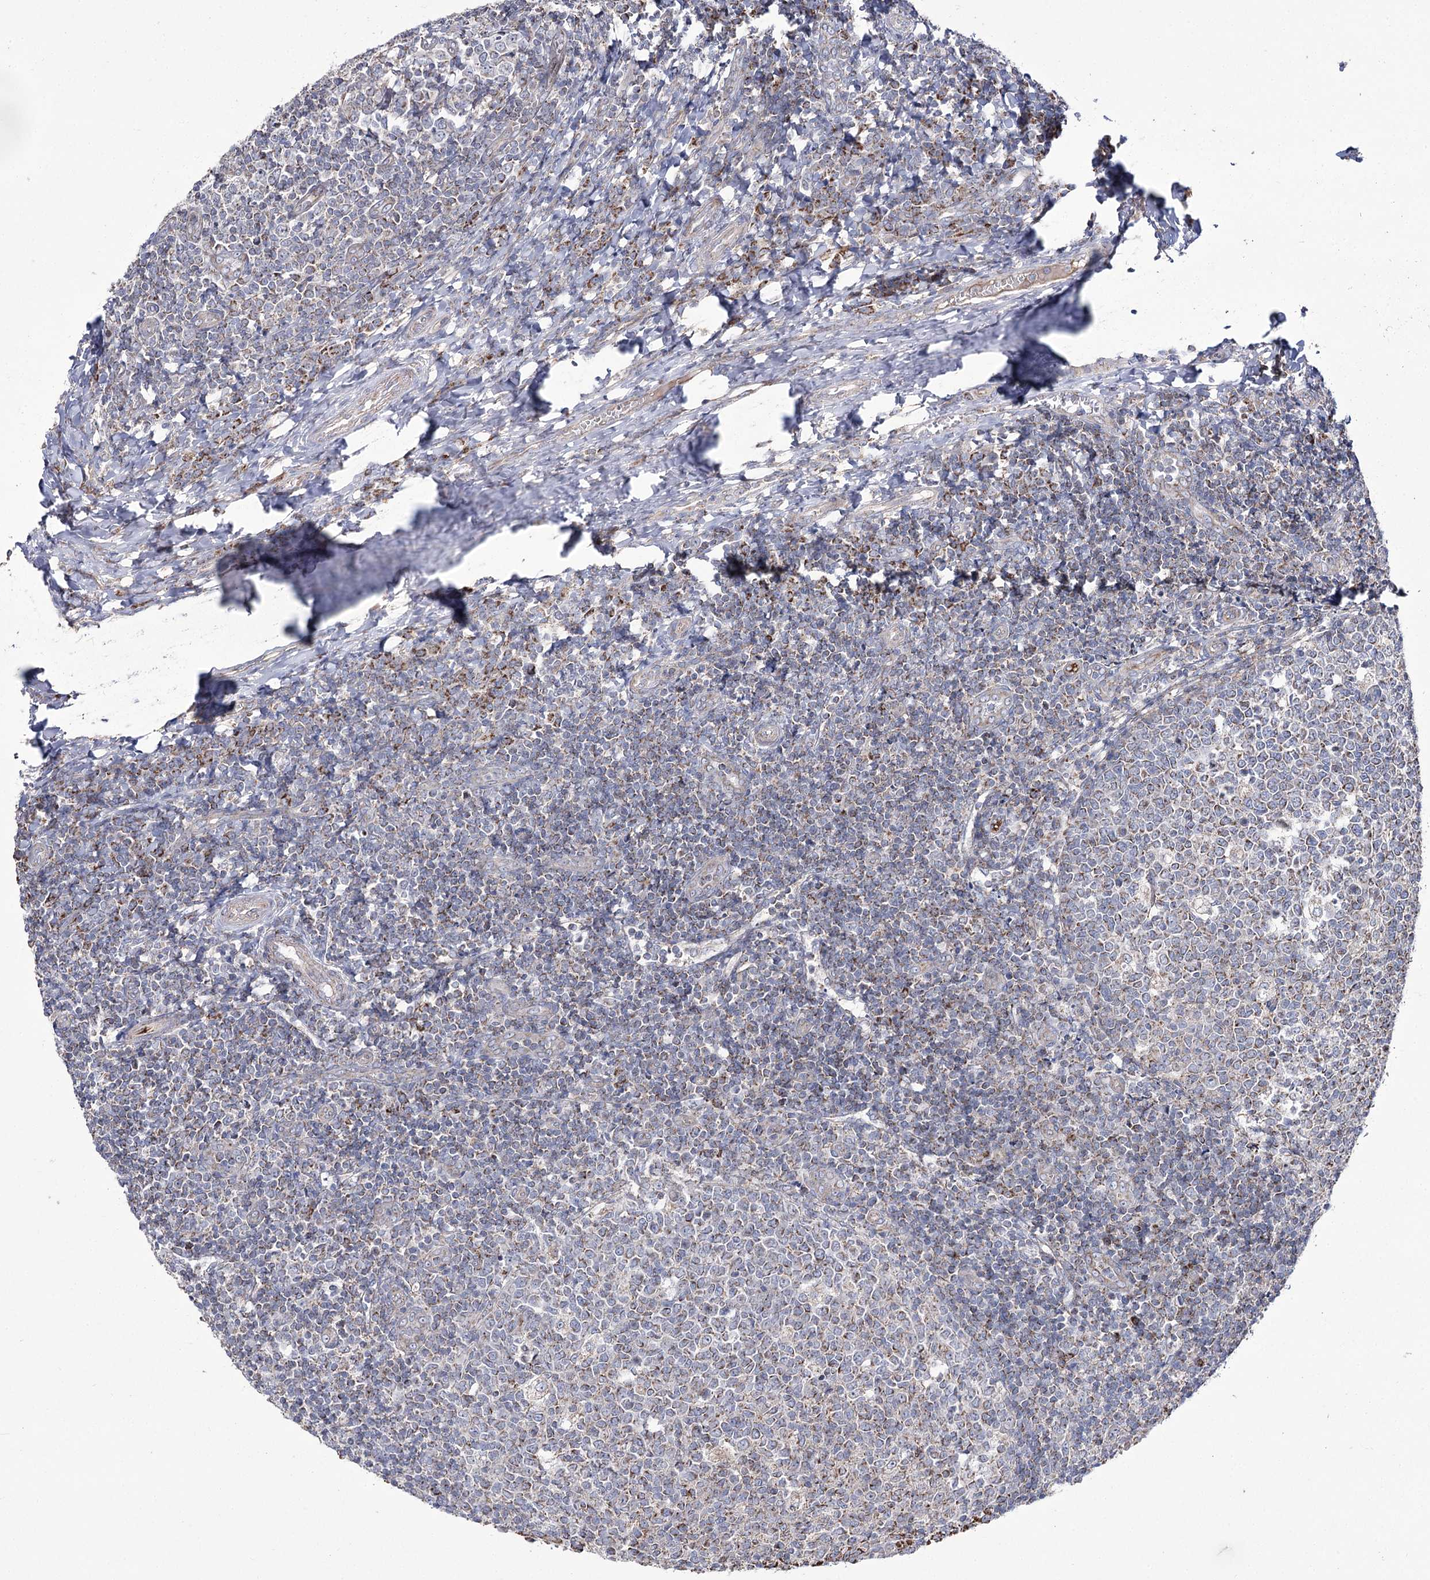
{"staining": {"intensity": "weak", "quantity": "25%-75%", "location": "cytoplasmic/membranous"}, "tissue": "tonsil", "cell_type": "Germinal center cells", "image_type": "normal", "snomed": [{"axis": "morphology", "description": "Normal tissue, NOS"}, {"axis": "topography", "description": "Tonsil"}], "caption": "Tonsil stained with DAB immunohistochemistry (IHC) reveals low levels of weak cytoplasmic/membranous staining in approximately 25%-75% of germinal center cells.", "gene": "NADK2", "patient": {"sex": "female", "age": 19}}